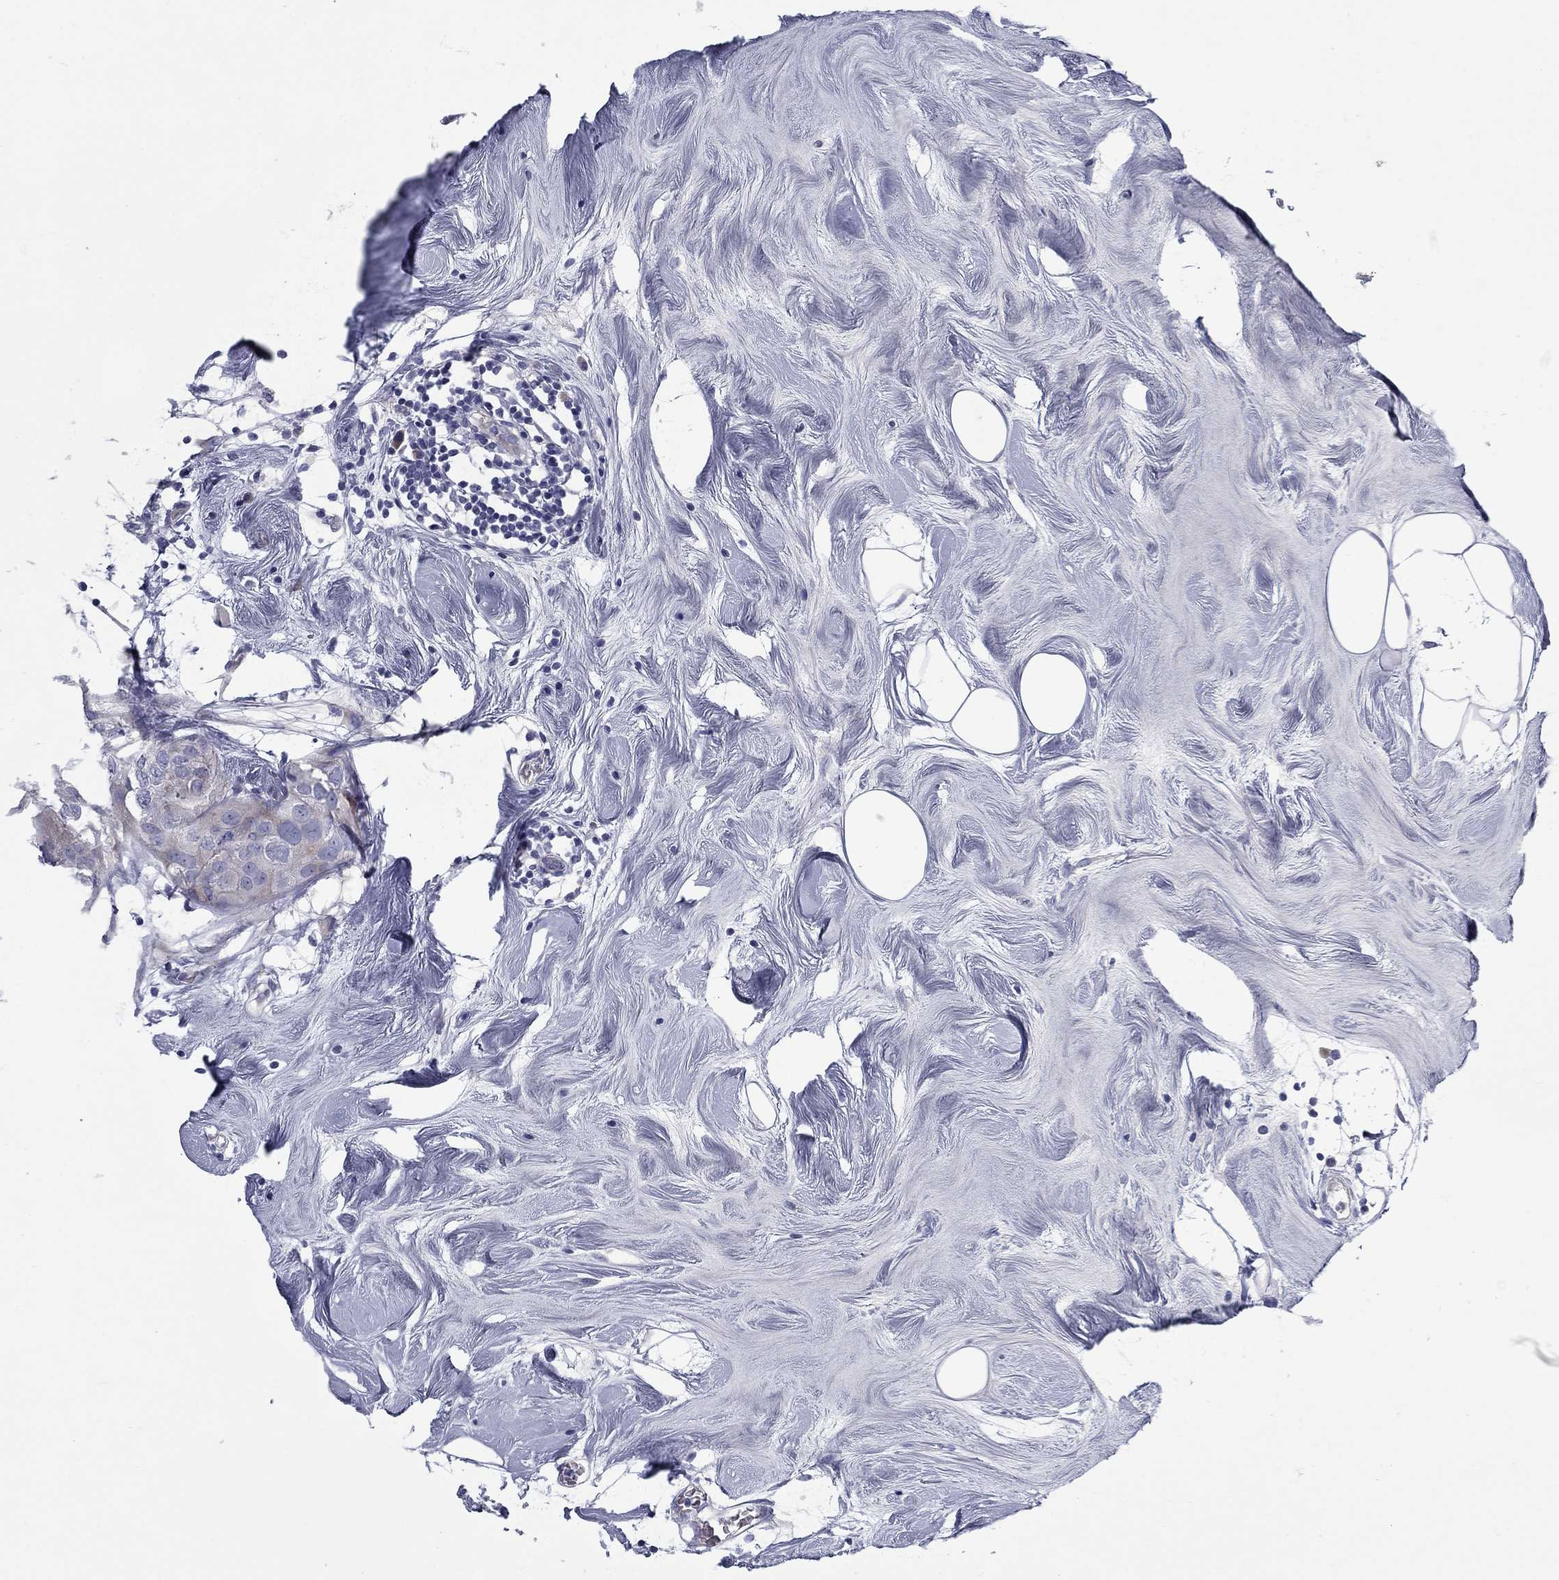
{"staining": {"intensity": "weak", "quantity": "25%-75%", "location": "cytoplasmic/membranous"}, "tissue": "breast cancer", "cell_type": "Tumor cells", "image_type": "cancer", "snomed": [{"axis": "morphology", "description": "Normal tissue, NOS"}, {"axis": "morphology", "description": "Duct carcinoma"}, {"axis": "topography", "description": "Breast"}], "caption": "An IHC image of tumor tissue is shown. Protein staining in brown shows weak cytoplasmic/membranous positivity in breast cancer within tumor cells. (Stains: DAB in brown, nuclei in blue, Microscopy: brightfield microscopy at high magnification).", "gene": "UNC119B", "patient": {"sex": "female", "age": 40}}